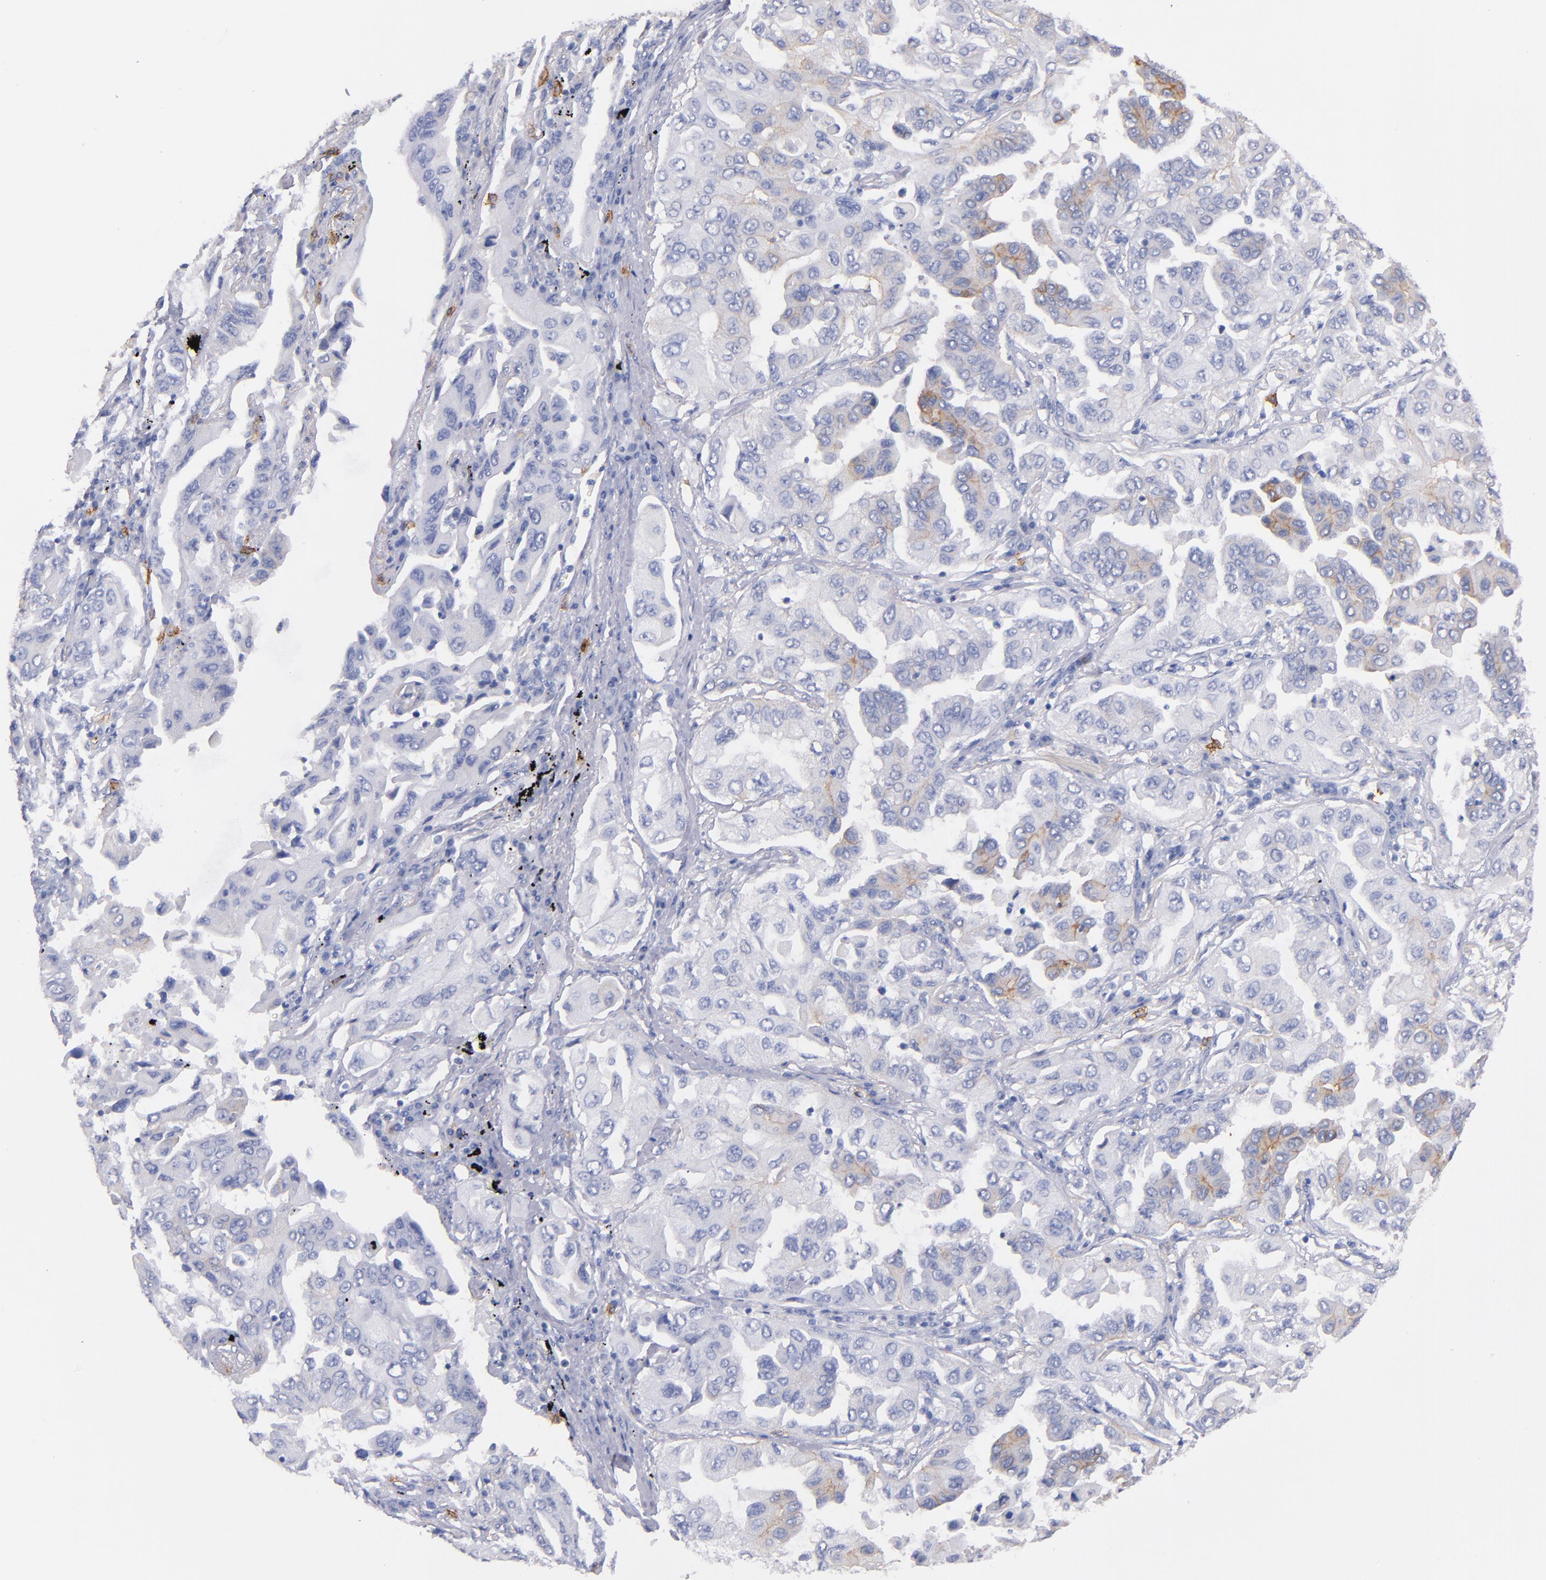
{"staining": {"intensity": "weak", "quantity": "<25%", "location": "cytoplasmic/membranous"}, "tissue": "lung cancer", "cell_type": "Tumor cells", "image_type": "cancer", "snomed": [{"axis": "morphology", "description": "Adenocarcinoma, NOS"}, {"axis": "topography", "description": "Lung"}], "caption": "The image displays no significant expression in tumor cells of lung cancer (adenocarcinoma).", "gene": "KIT", "patient": {"sex": "female", "age": 65}}